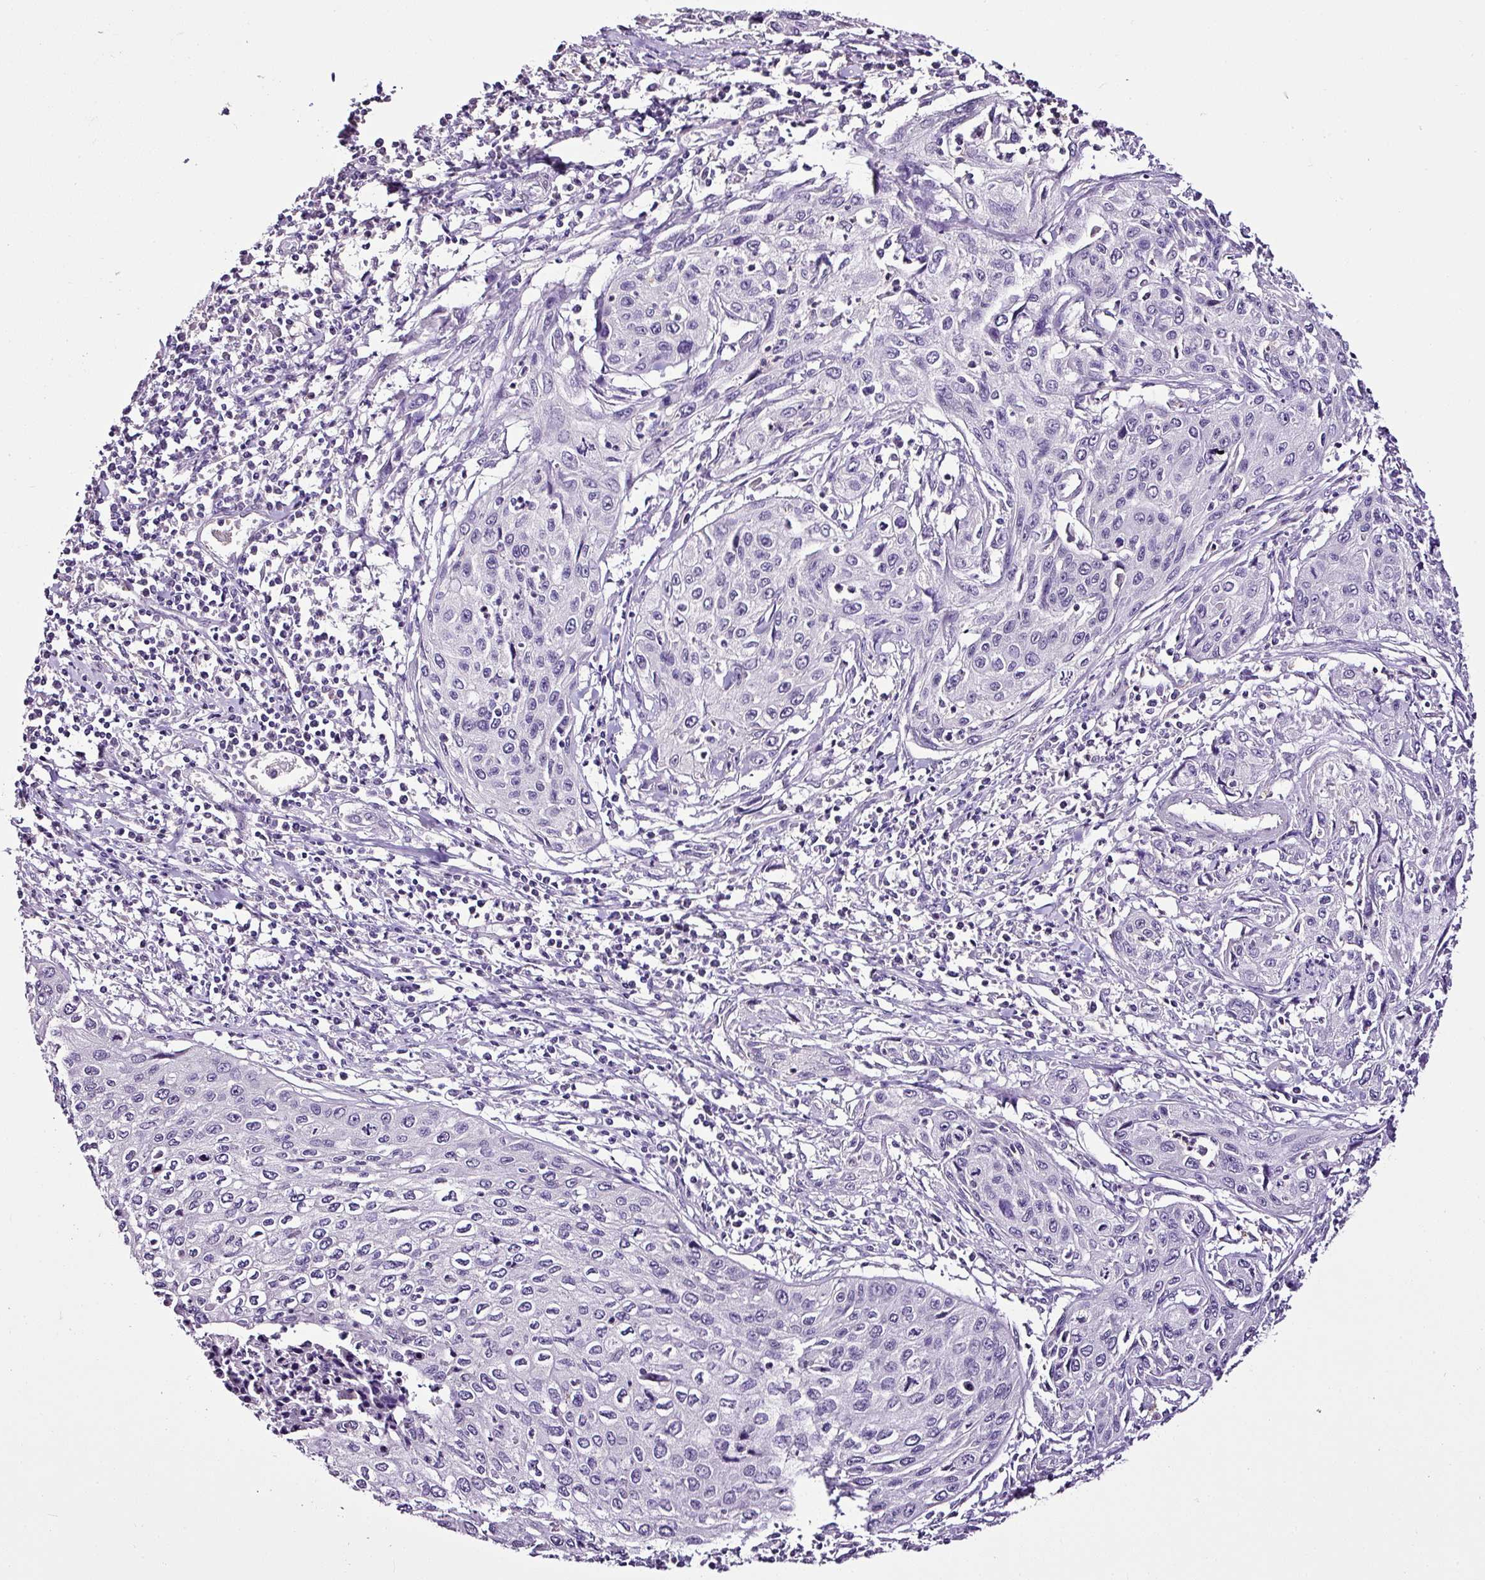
{"staining": {"intensity": "negative", "quantity": "none", "location": "none"}, "tissue": "cervical cancer", "cell_type": "Tumor cells", "image_type": "cancer", "snomed": [{"axis": "morphology", "description": "Squamous cell carcinoma, NOS"}, {"axis": "topography", "description": "Cervix"}], "caption": "Immunohistochemistry (IHC) image of neoplastic tissue: human cervical cancer stained with DAB (3,3'-diaminobenzidine) displays no significant protein positivity in tumor cells.", "gene": "ESR1", "patient": {"sex": "female", "age": 32}}